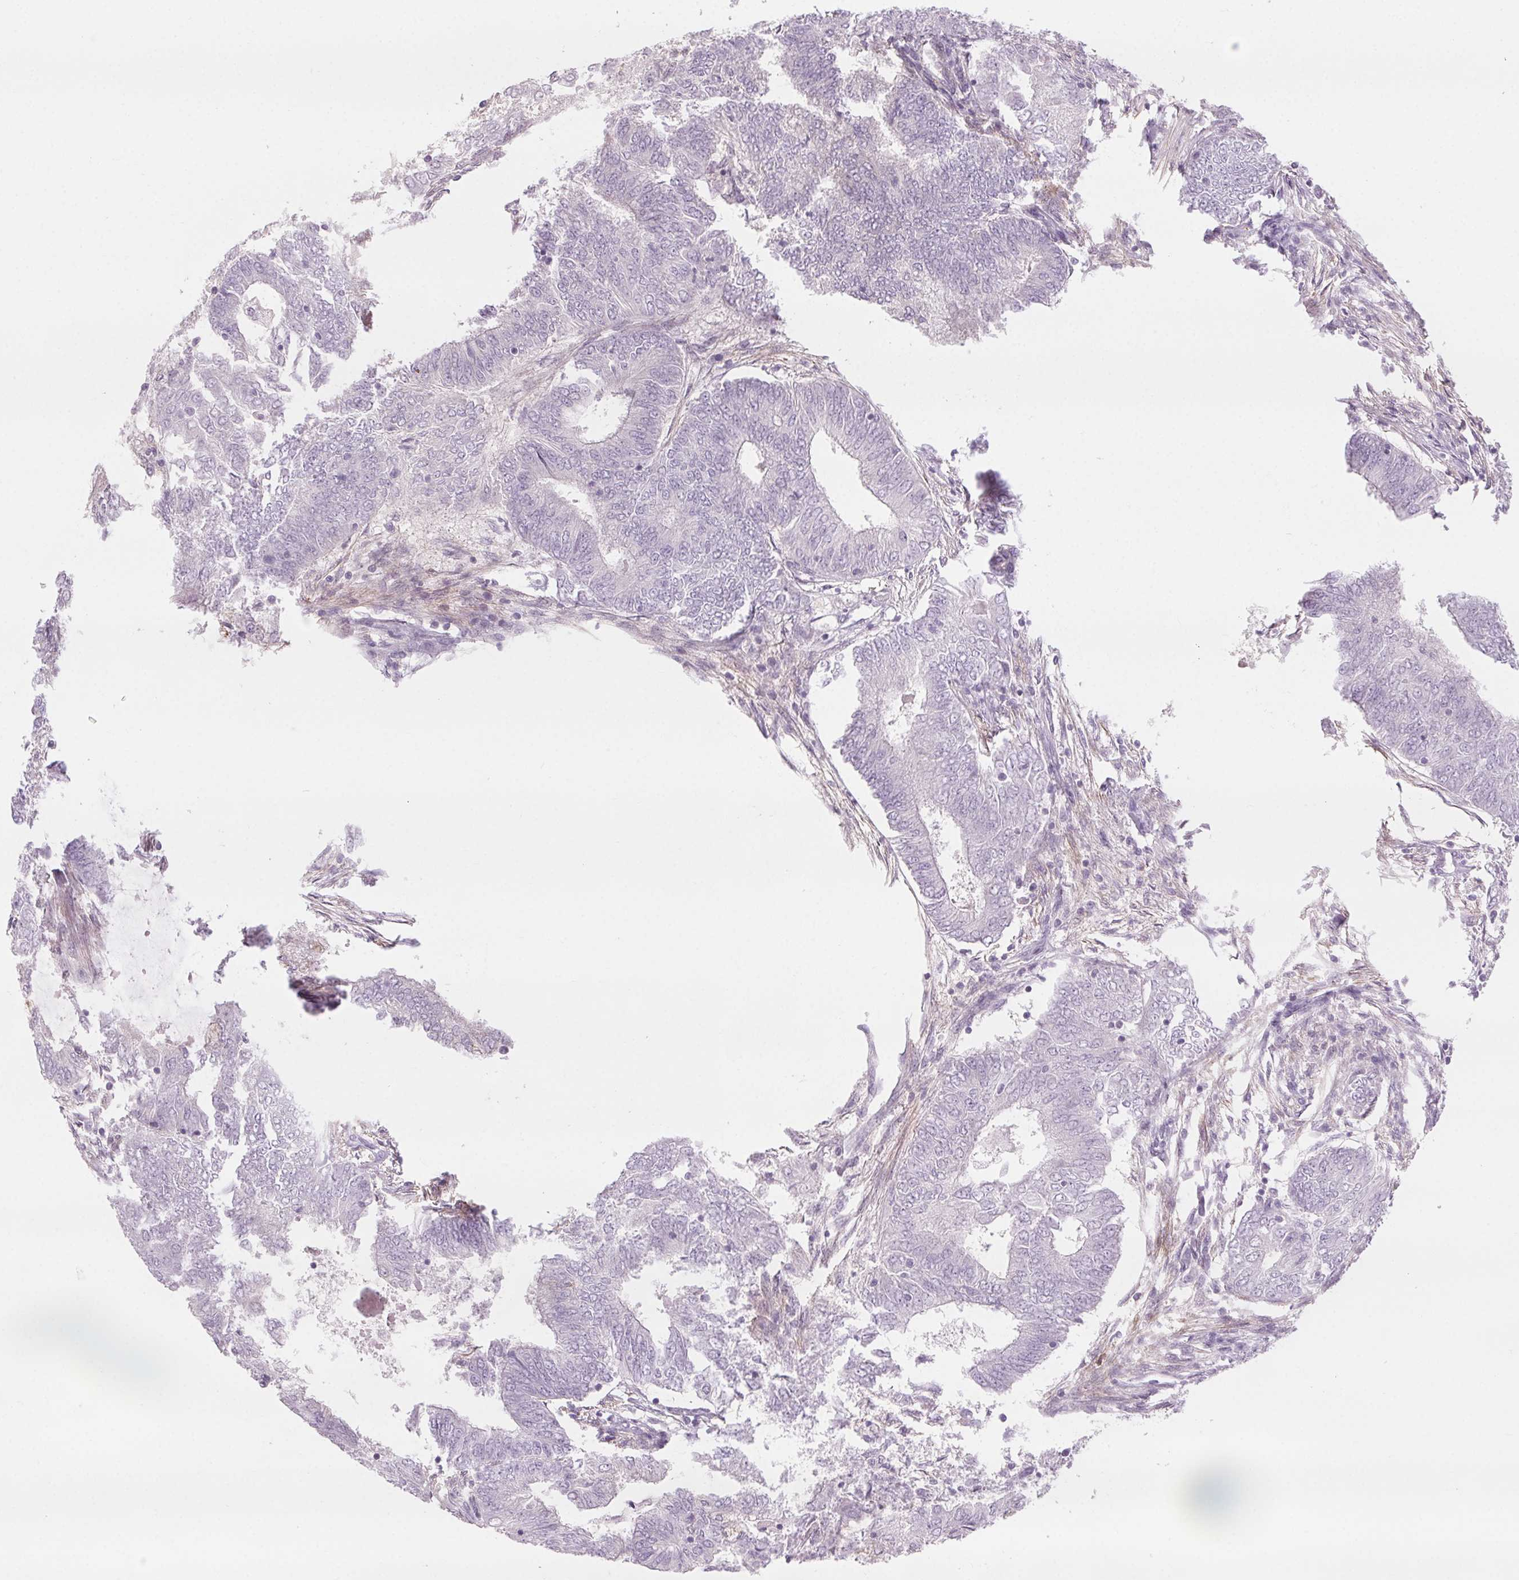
{"staining": {"intensity": "negative", "quantity": "none", "location": "none"}, "tissue": "endometrial cancer", "cell_type": "Tumor cells", "image_type": "cancer", "snomed": [{"axis": "morphology", "description": "Adenocarcinoma, NOS"}, {"axis": "topography", "description": "Endometrium"}], "caption": "A photomicrograph of human adenocarcinoma (endometrial) is negative for staining in tumor cells. (DAB IHC visualized using brightfield microscopy, high magnification).", "gene": "HHLA2", "patient": {"sex": "female", "age": 62}}